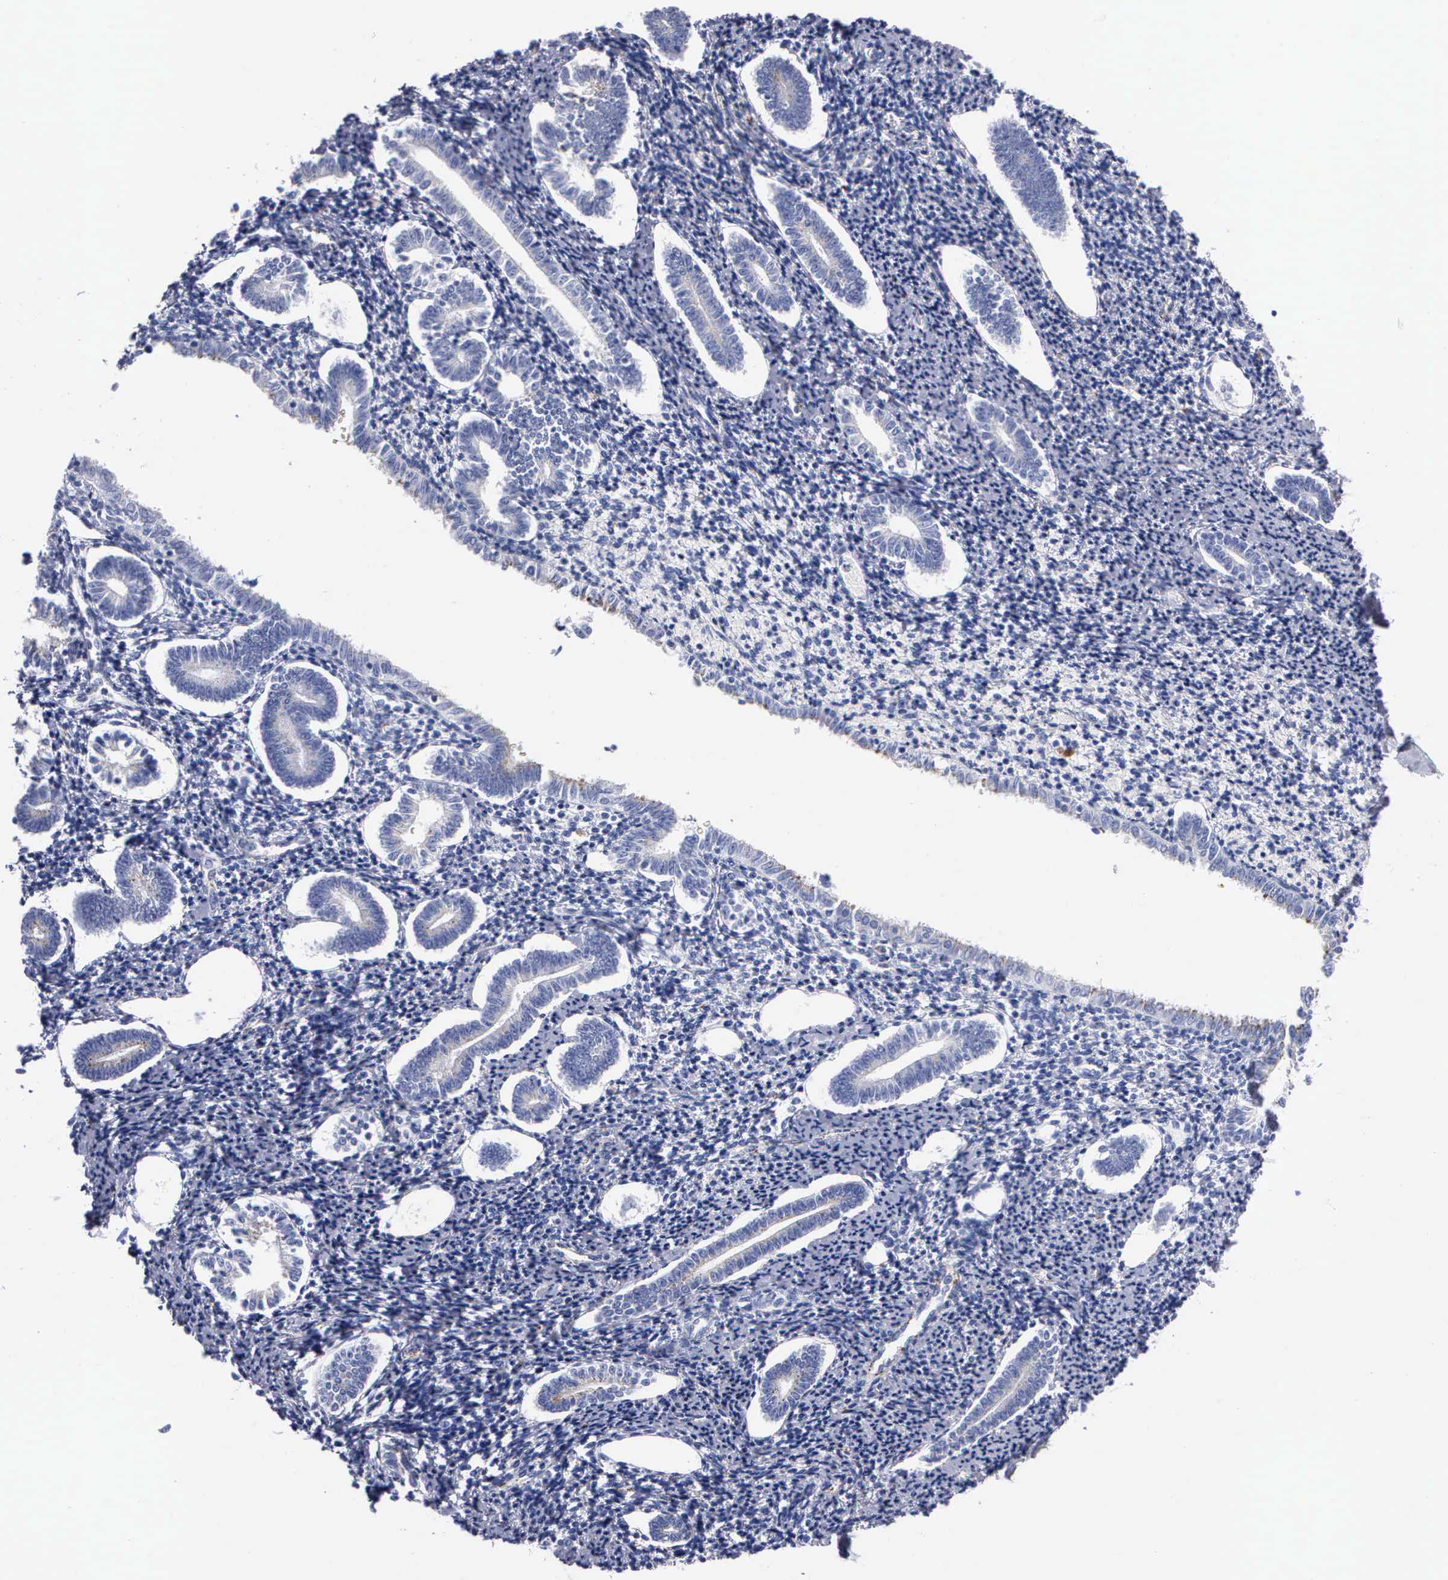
{"staining": {"intensity": "negative", "quantity": "none", "location": "none"}, "tissue": "endometrium", "cell_type": "Cells in endometrial stroma", "image_type": "normal", "snomed": [{"axis": "morphology", "description": "Normal tissue, NOS"}, {"axis": "topography", "description": "Endometrium"}], "caption": "DAB immunohistochemical staining of normal human endometrium displays no significant staining in cells in endometrial stroma. (DAB (3,3'-diaminobenzidine) IHC, high magnification).", "gene": "CTSL", "patient": {"sex": "female", "age": 52}}